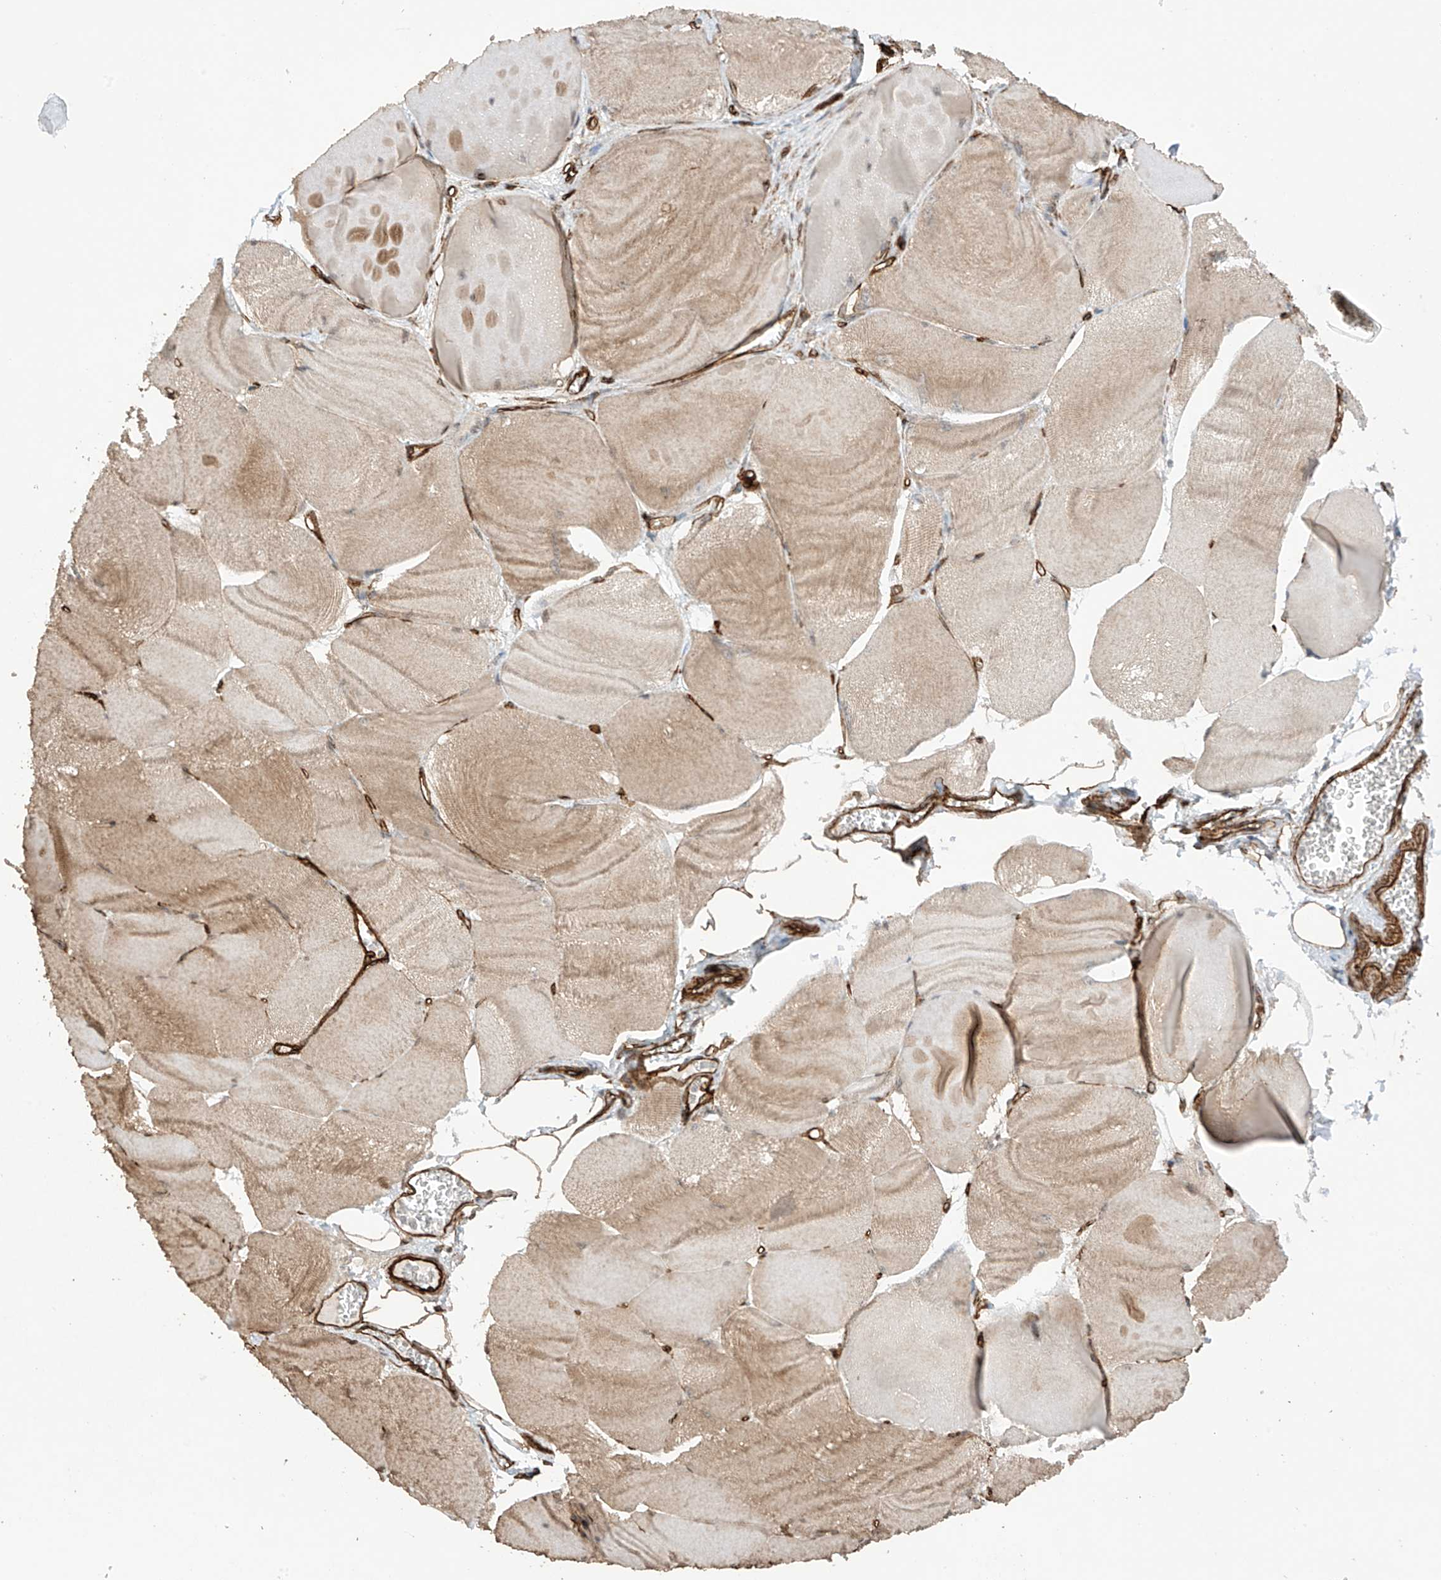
{"staining": {"intensity": "moderate", "quantity": "25%-75%", "location": "cytoplasmic/membranous"}, "tissue": "skeletal muscle", "cell_type": "Myocytes", "image_type": "normal", "snomed": [{"axis": "morphology", "description": "Normal tissue, NOS"}, {"axis": "morphology", "description": "Basal cell carcinoma"}, {"axis": "topography", "description": "Skeletal muscle"}], "caption": "Immunohistochemical staining of benign skeletal muscle shows moderate cytoplasmic/membranous protein expression in approximately 25%-75% of myocytes.", "gene": "TTLL5", "patient": {"sex": "female", "age": 64}}